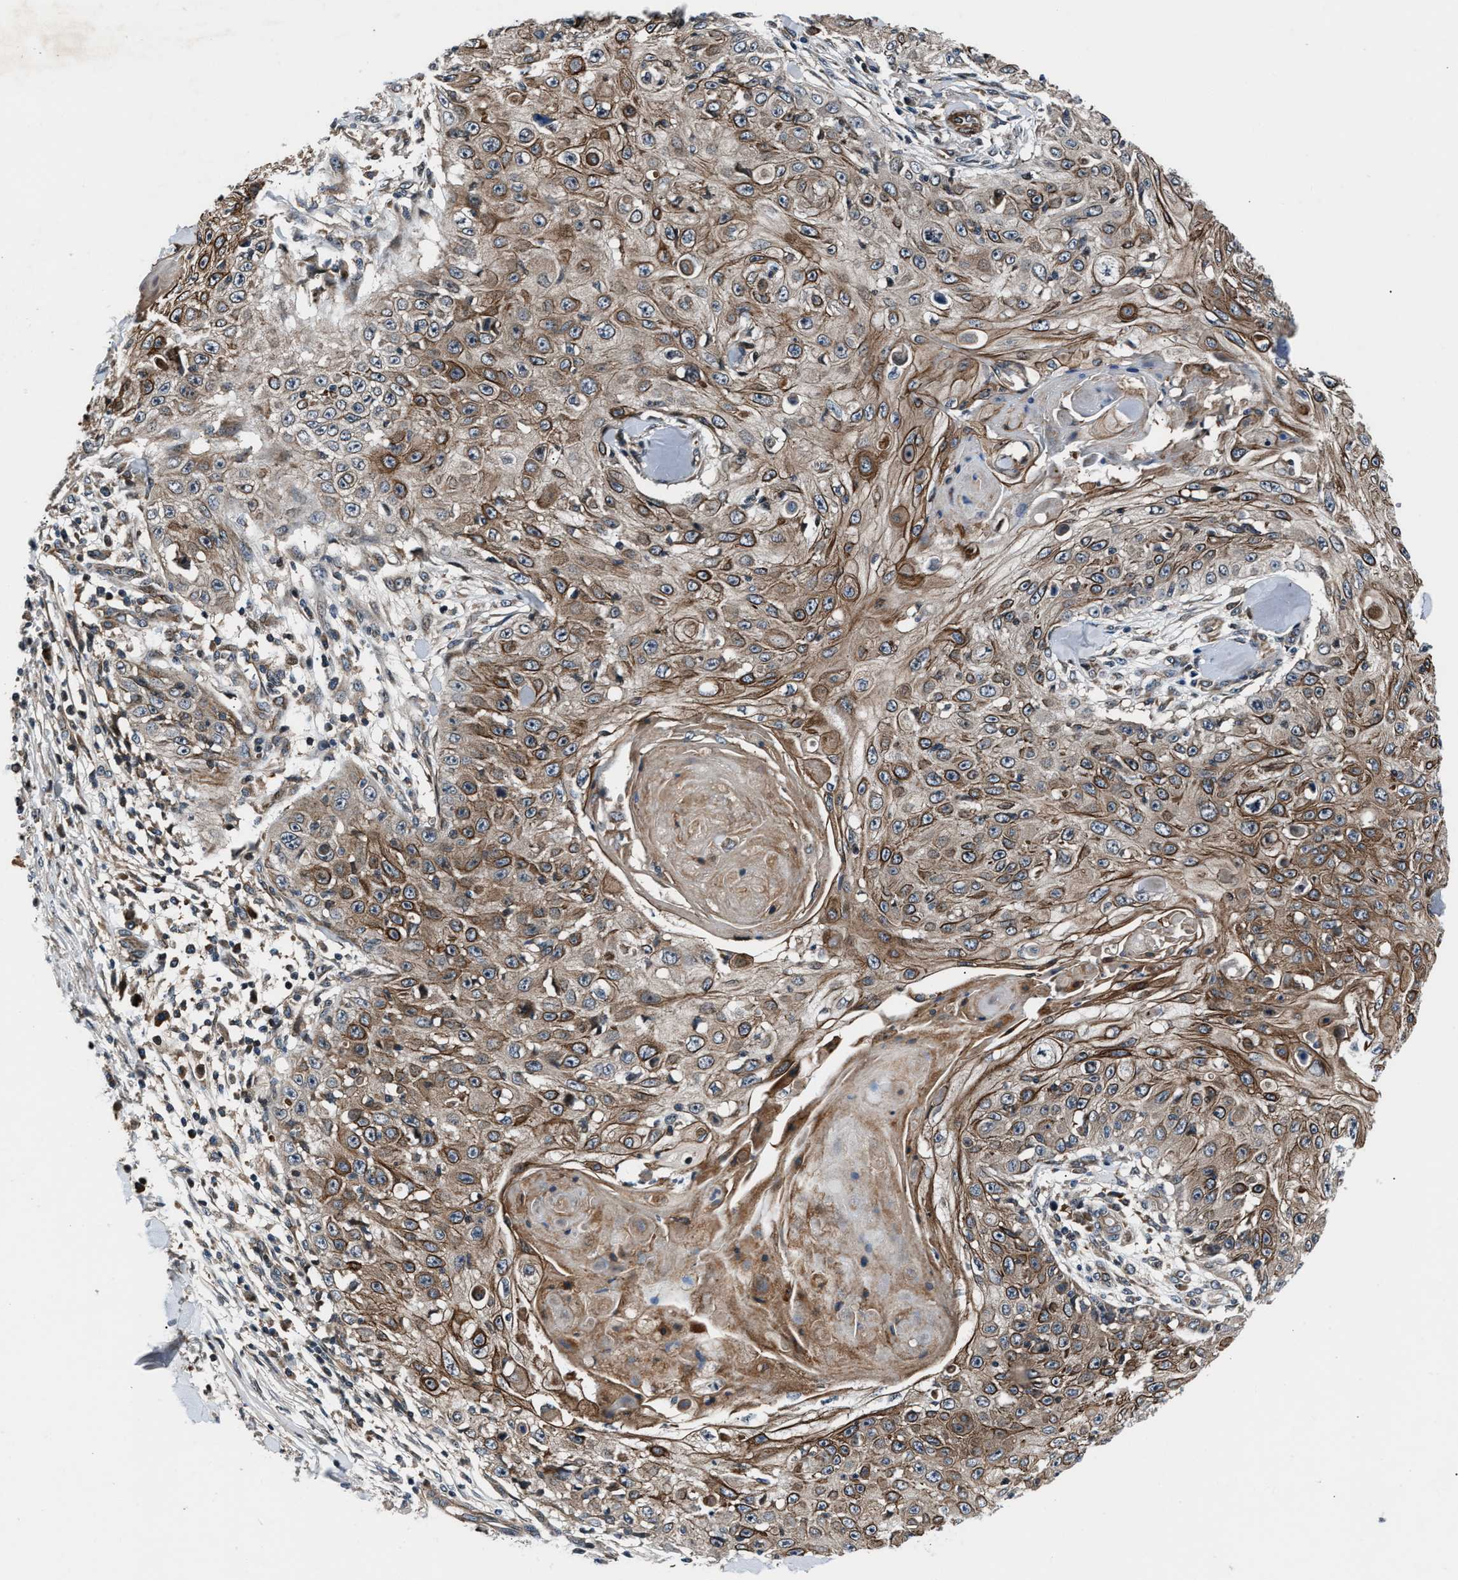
{"staining": {"intensity": "moderate", "quantity": ">75%", "location": "cytoplasmic/membranous"}, "tissue": "skin cancer", "cell_type": "Tumor cells", "image_type": "cancer", "snomed": [{"axis": "morphology", "description": "Squamous cell carcinoma, NOS"}, {"axis": "topography", "description": "Skin"}], "caption": "The immunohistochemical stain labels moderate cytoplasmic/membranous staining in tumor cells of squamous cell carcinoma (skin) tissue. (Brightfield microscopy of DAB IHC at high magnification).", "gene": "DYNC2I1", "patient": {"sex": "male", "age": 86}}